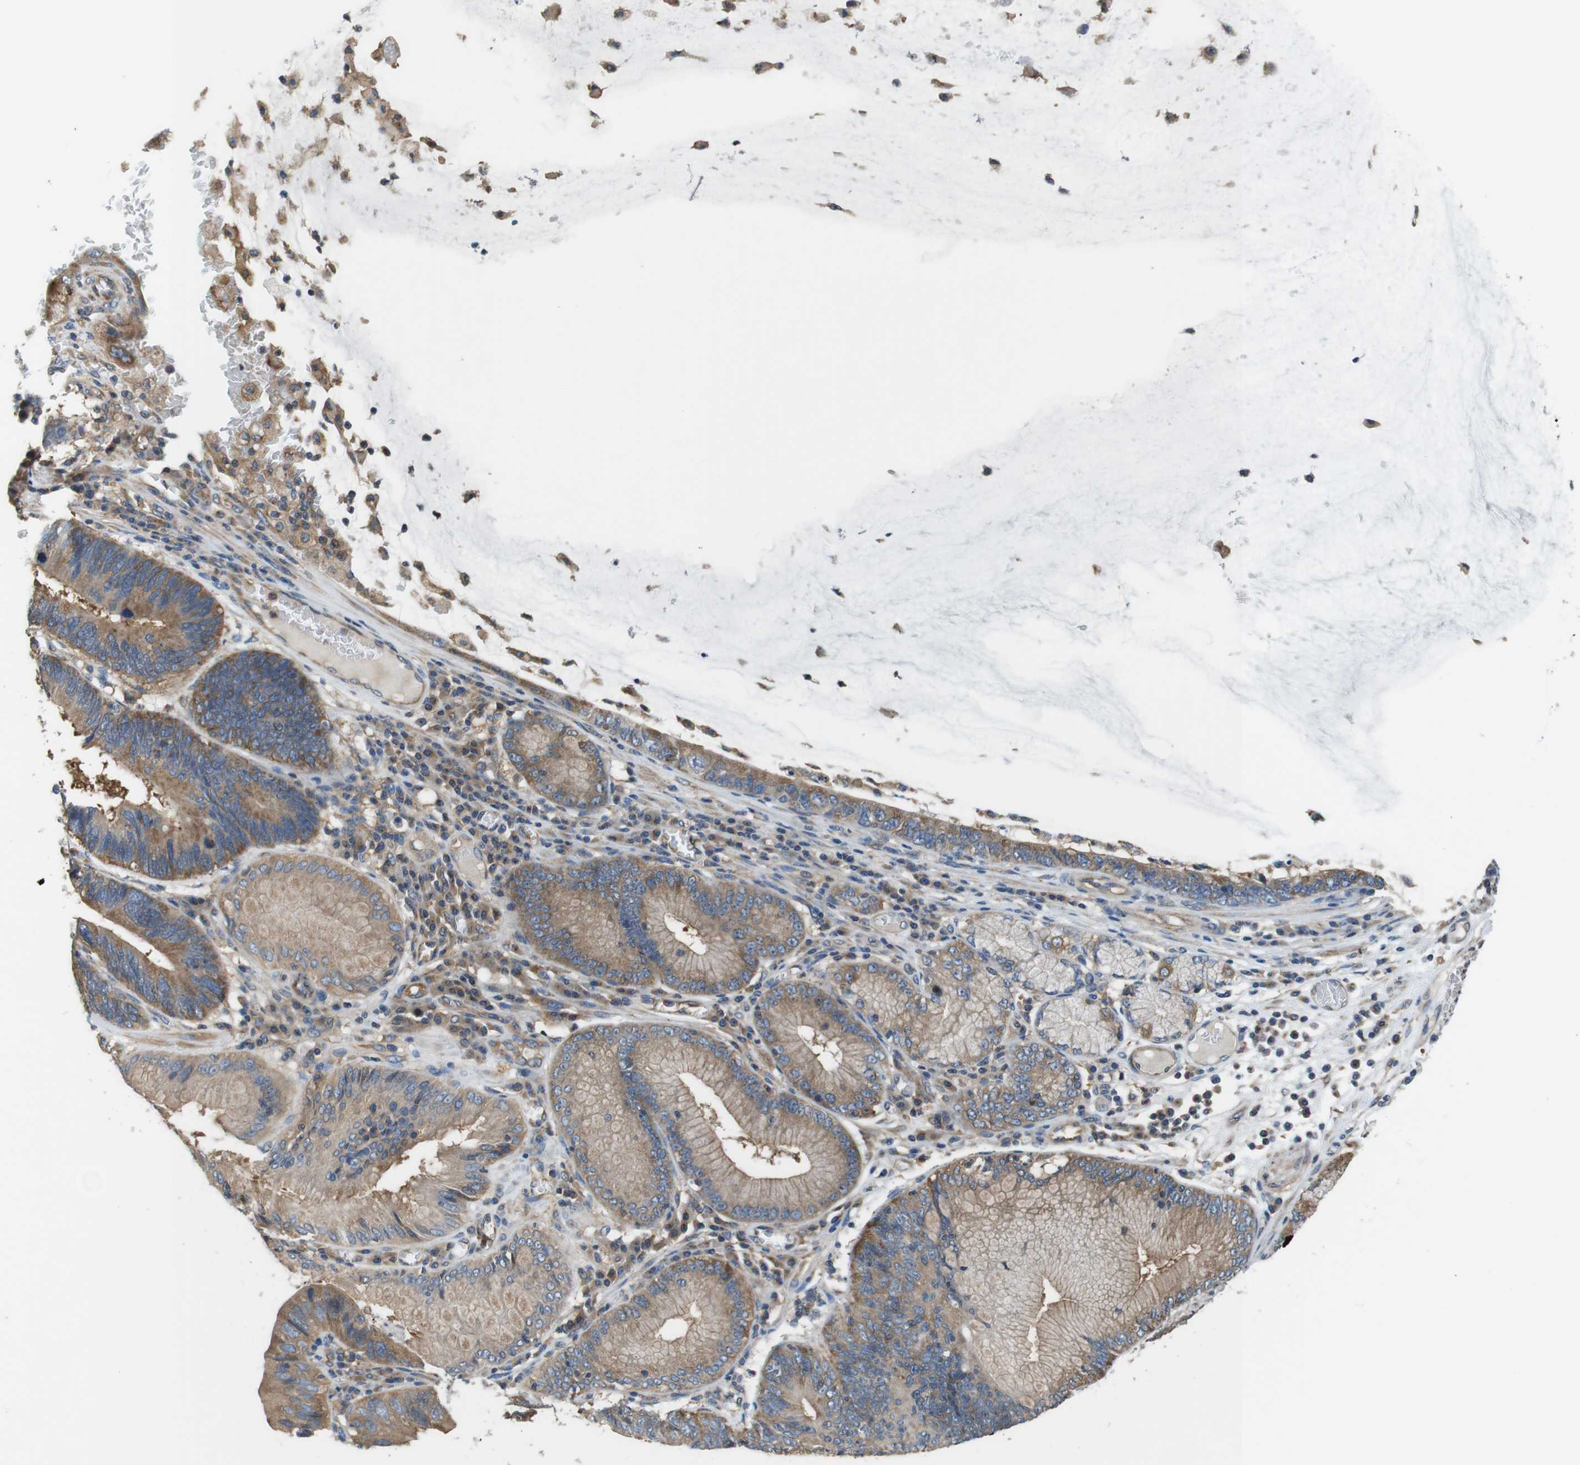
{"staining": {"intensity": "moderate", "quantity": ">75%", "location": "cytoplasmic/membranous"}, "tissue": "stomach cancer", "cell_type": "Tumor cells", "image_type": "cancer", "snomed": [{"axis": "morphology", "description": "Adenocarcinoma, NOS"}, {"axis": "topography", "description": "Stomach"}], "caption": "Immunohistochemistry (DAB) staining of stomach cancer (adenocarcinoma) shows moderate cytoplasmic/membranous protein expression in approximately >75% of tumor cells.", "gene": "DCTN1", "patient": {"sex": "male", "age": 59}}